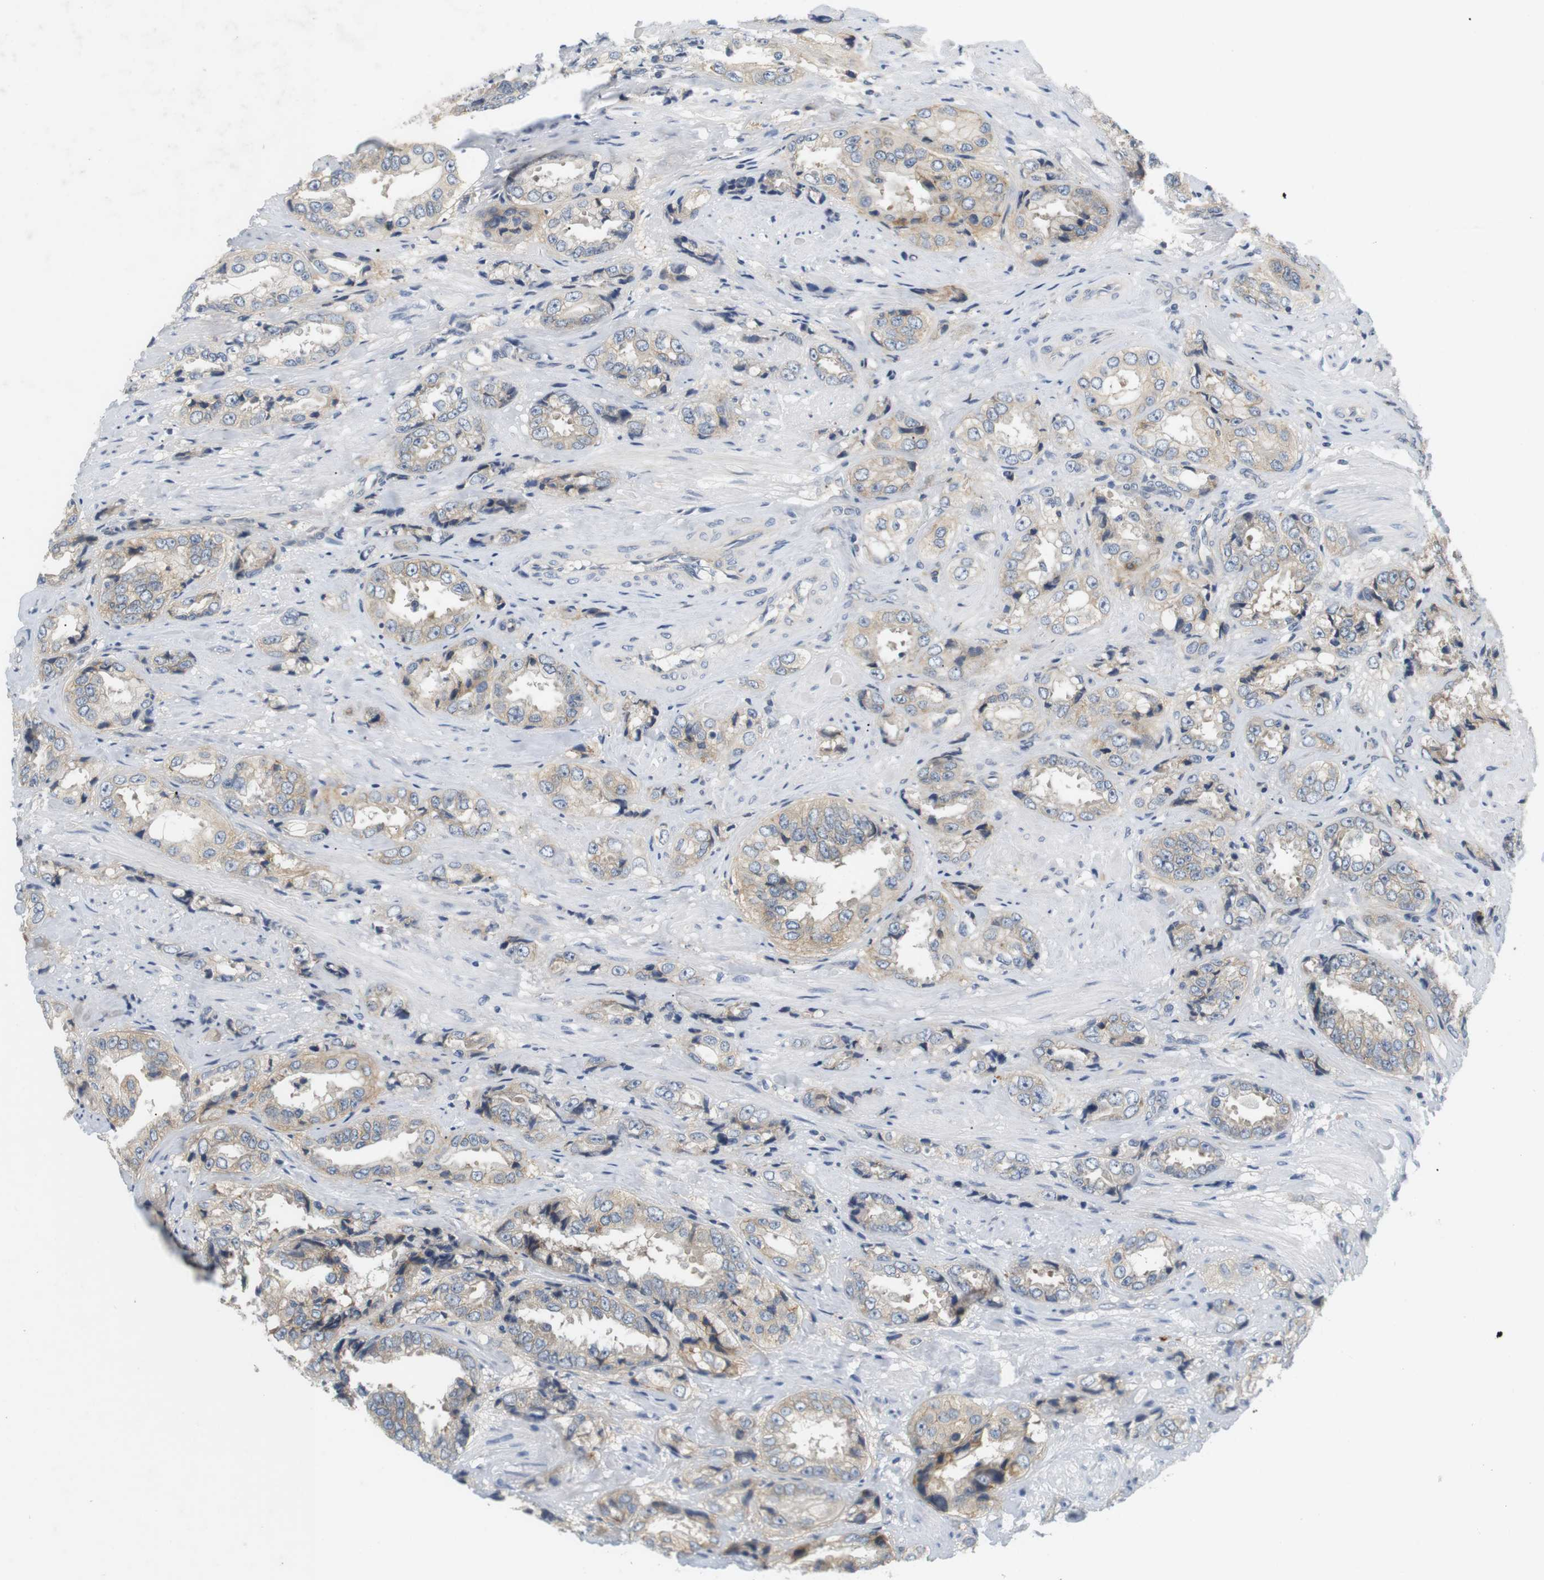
{"staining": {"intensity": "negative", "quantity": "none", "location": "none"}, "tissue": "prostate cancer", "cell_type": "Tumor cells", "image_type": "cancer", "snomed": [{"axis": "morphology", "description": "Adenocarcinoma, High grade"}, {"axis": "topography", "description": "Prostate"}], "caption": "This is an IHC histopathology image of human prostate adenocarcinoma (high-grade). There is no positivity in tumor cells.", "gene": "EVA1C", "patient": {"sex": "male", "age": 61}}